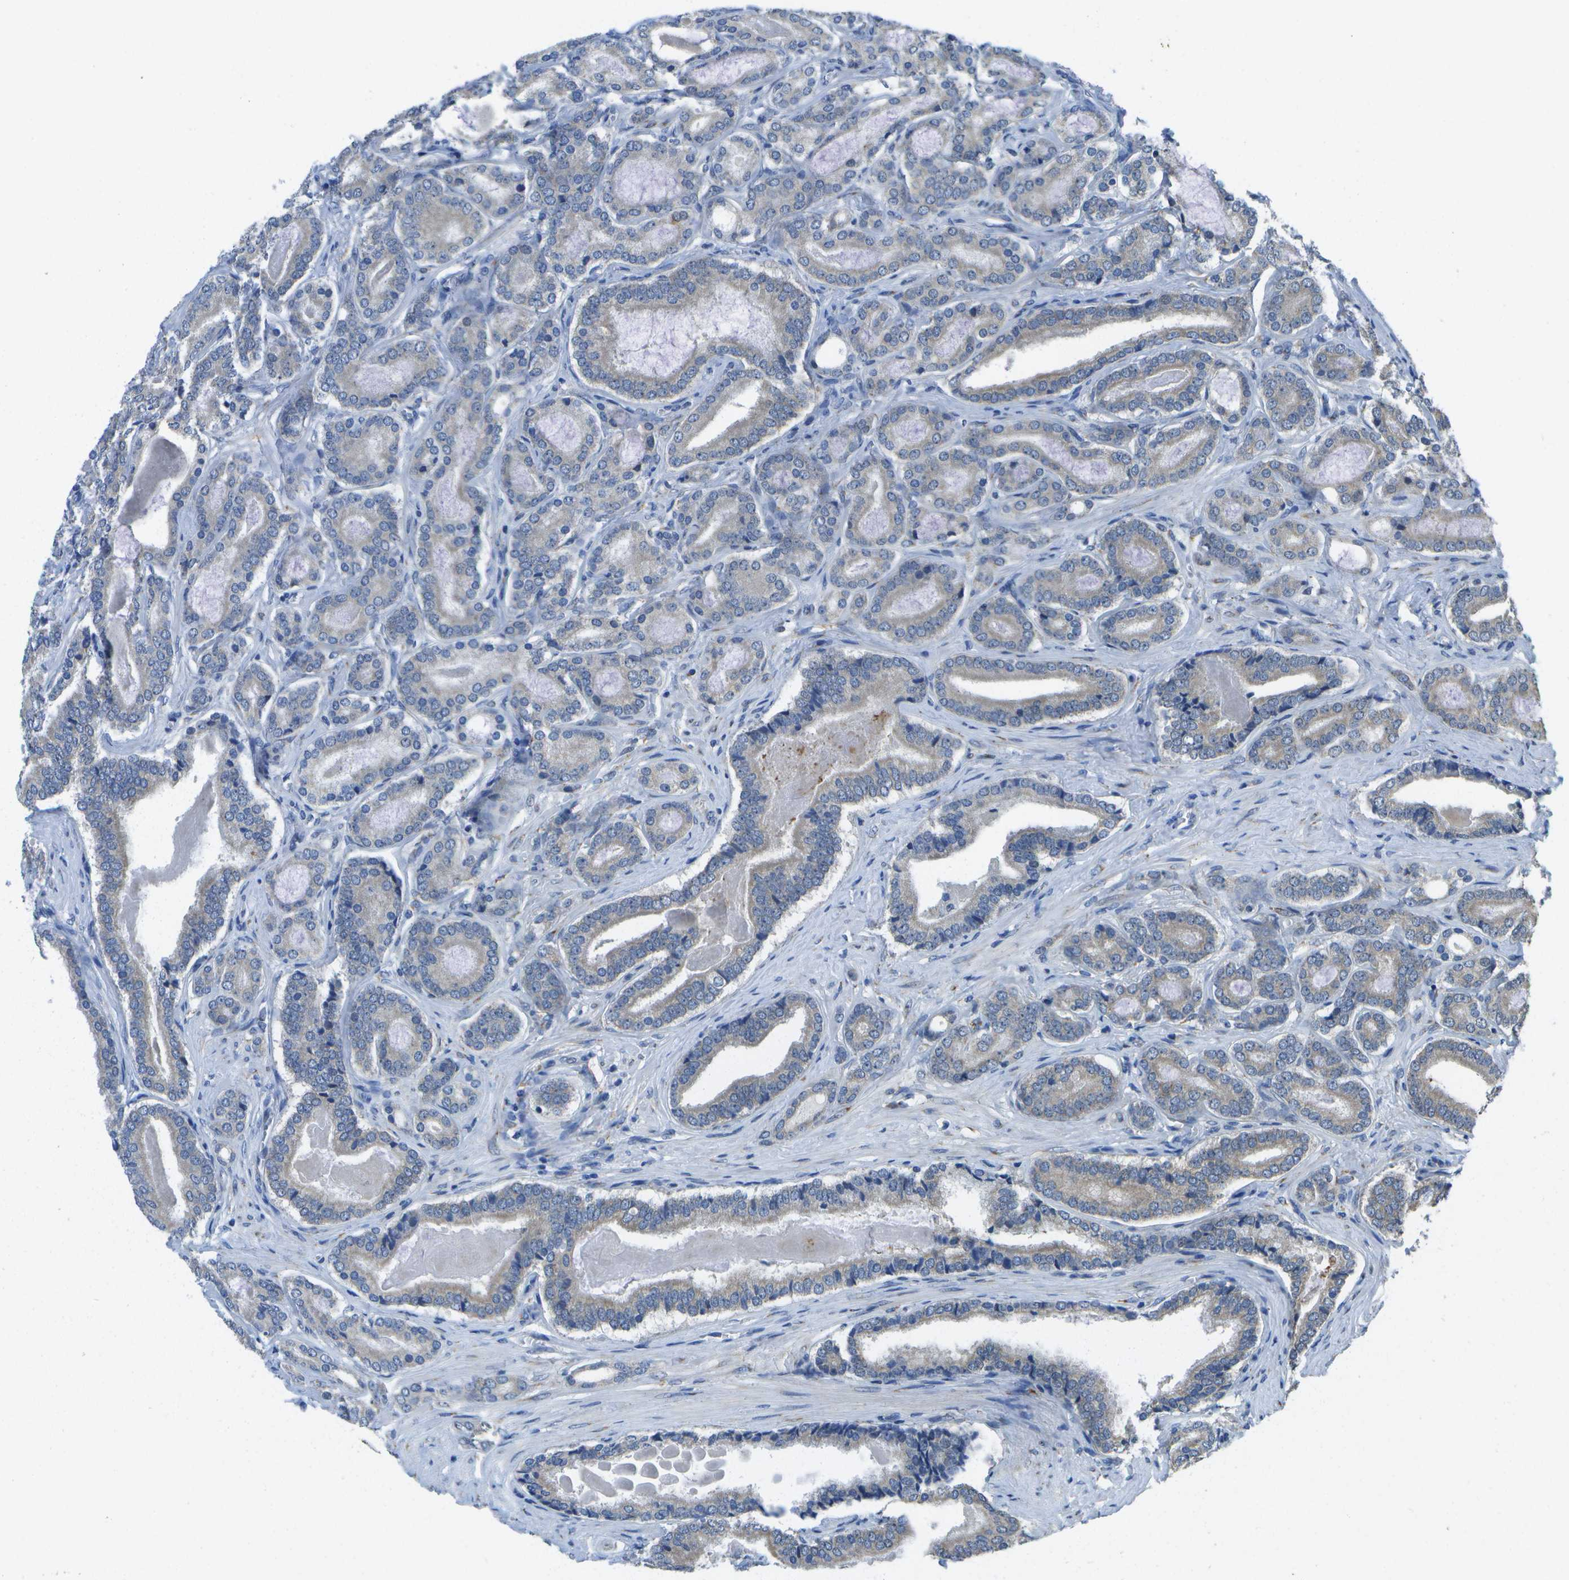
{"staining": {"intensity": "negative", "quantity": "none", "location": "none"}, "tissue": "prostate cancer", "cell_type": "Tumor cells", "image_type": "cancer", "snomed": [{"axis": "morphology", "description": "Adenocarcinoma, High grade"}, {"axis": "topography", "description": "Prostate"}], "caption": "Histopathology image shows no significant protein positivity in tumor cells of prostate cancer.", "gene": "DSE", "patient": {"sex": "male", "age": 60}}